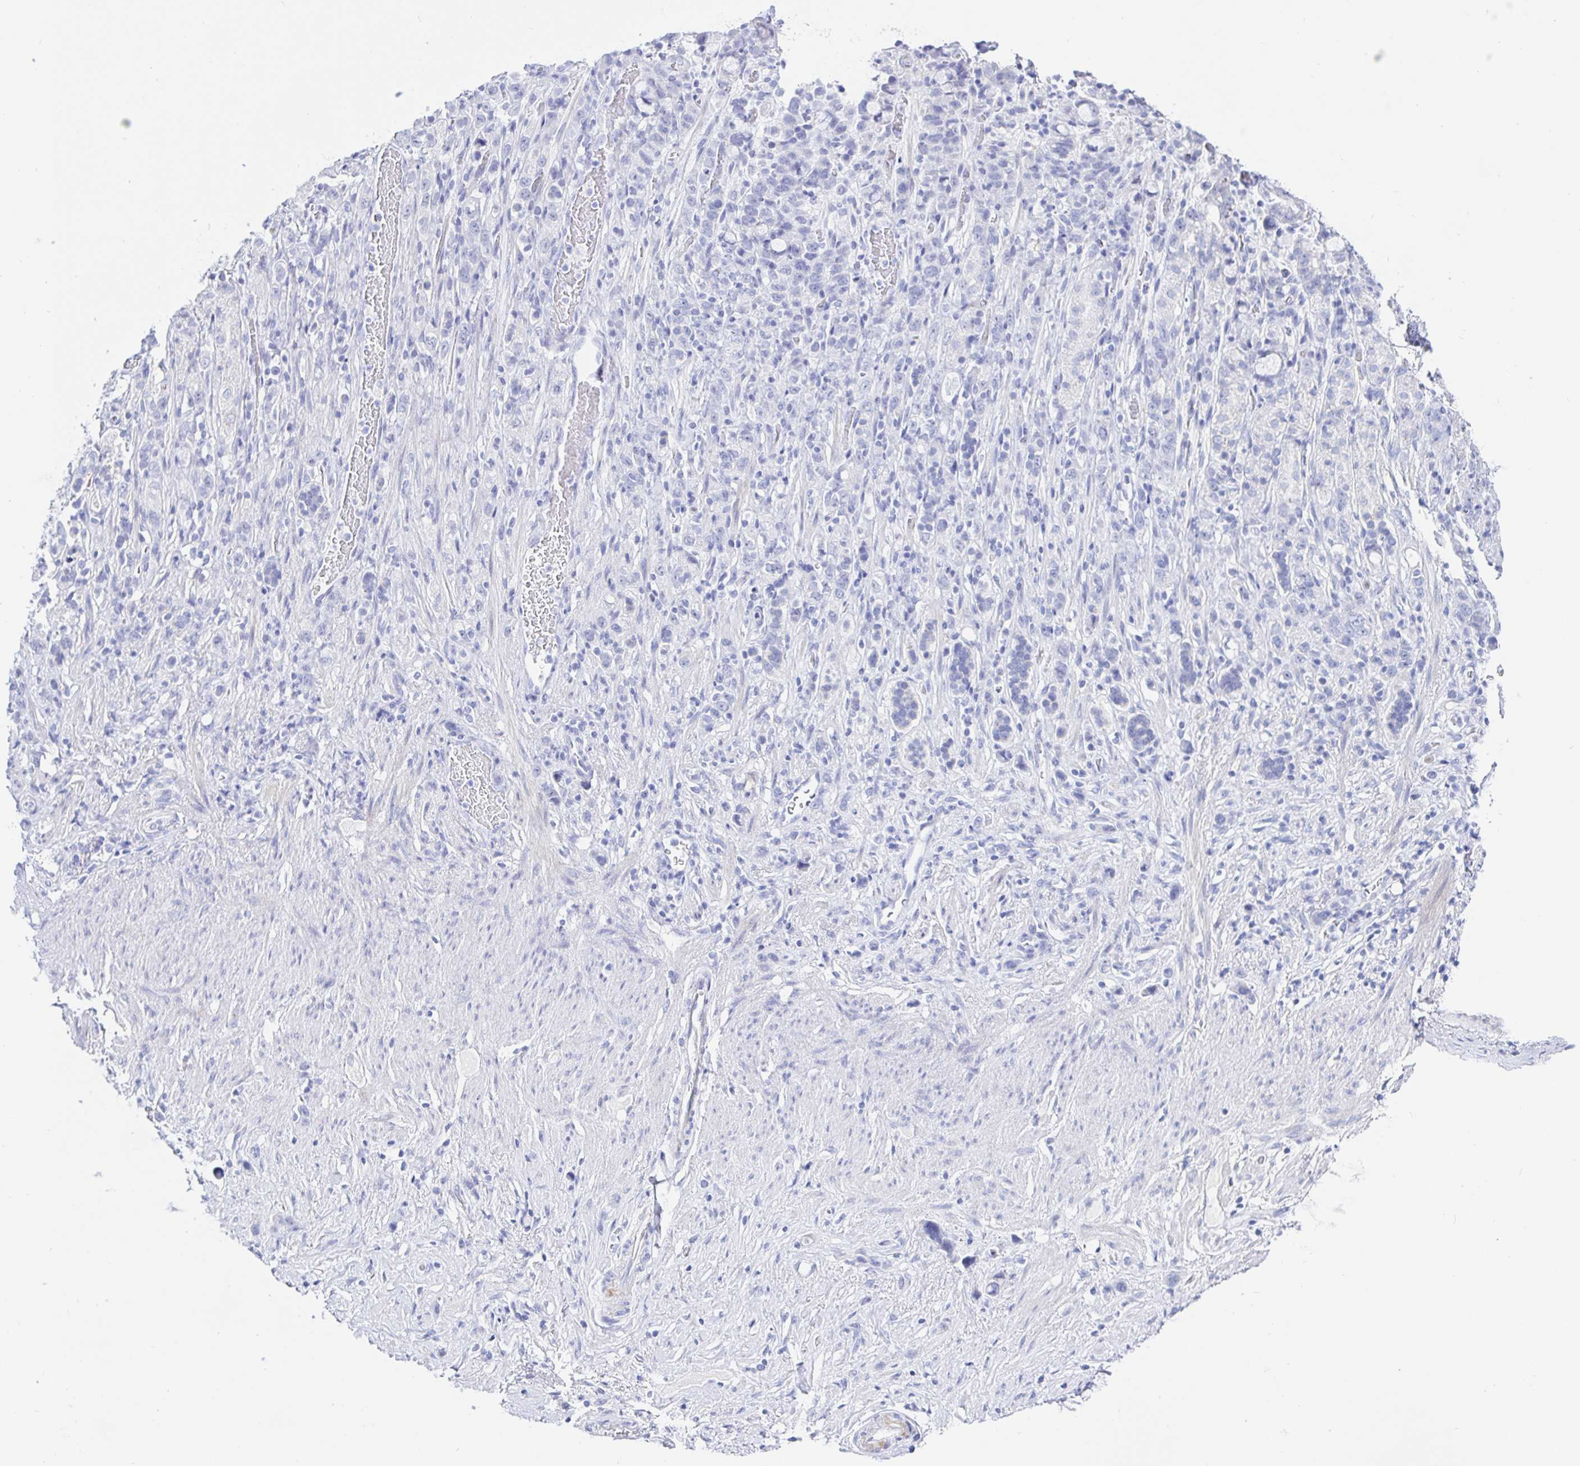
{"staining": {"intensity": "negative", "quantity": "none", "location": "none"}, "tissue": "stomach cancer", "cell_type": "Tumor cells", "image_type": "cancer", "snomed": [{"axis": "morphology", "description": "Adenocarcinoma, NOS"}, {"axis": "topography", "description": "Stomach"}], "caption": "Immunohistochemical staining of stomach adenocarcinoma demonstrates no significant staining in tumor cells.", "gene": "KCNH6", "patient": {"sex": "female", "age": 65}}